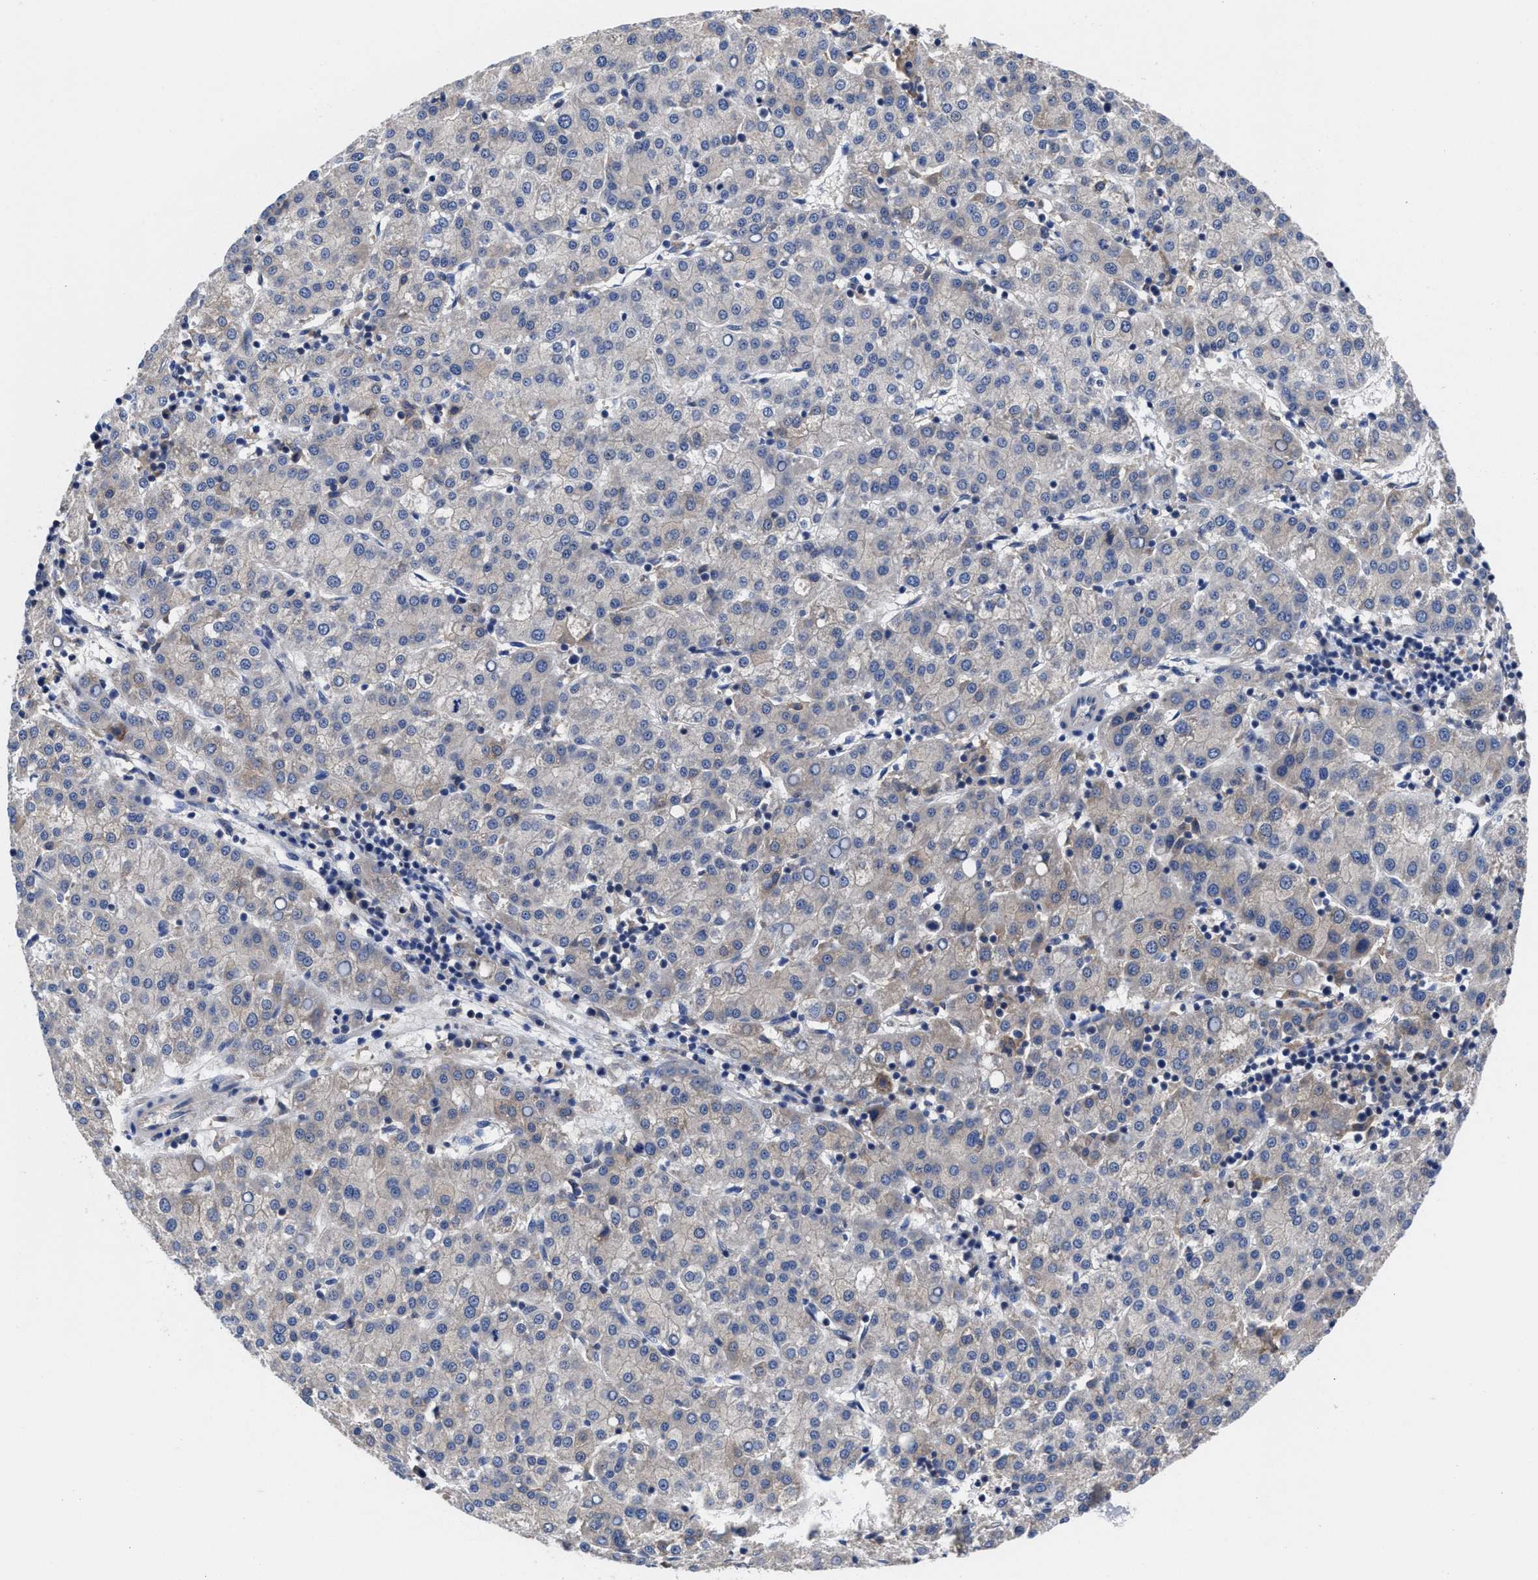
{"staining": {"intensity": "weak", "quantity": "<25%", "location": "cytoplasmic/membranous"}, "tissue": "liver cancer", "cell_type": "Tumor cells", "image_type": "cancer", "snomed": [{"axis": "morphology", "description": "Carcinoma, Hepatocellular, NOS"}, {"axis": "topography", "description": "Liver"}], "caption": "DAB (3,3'-diaminobenzidine) immunohistochemical staining of liver hepatocellular carcinoma reveals no significant staining in tumor cells.", "gene": "TXNDC17", "patient": {"sex": "female", "age": 58}}